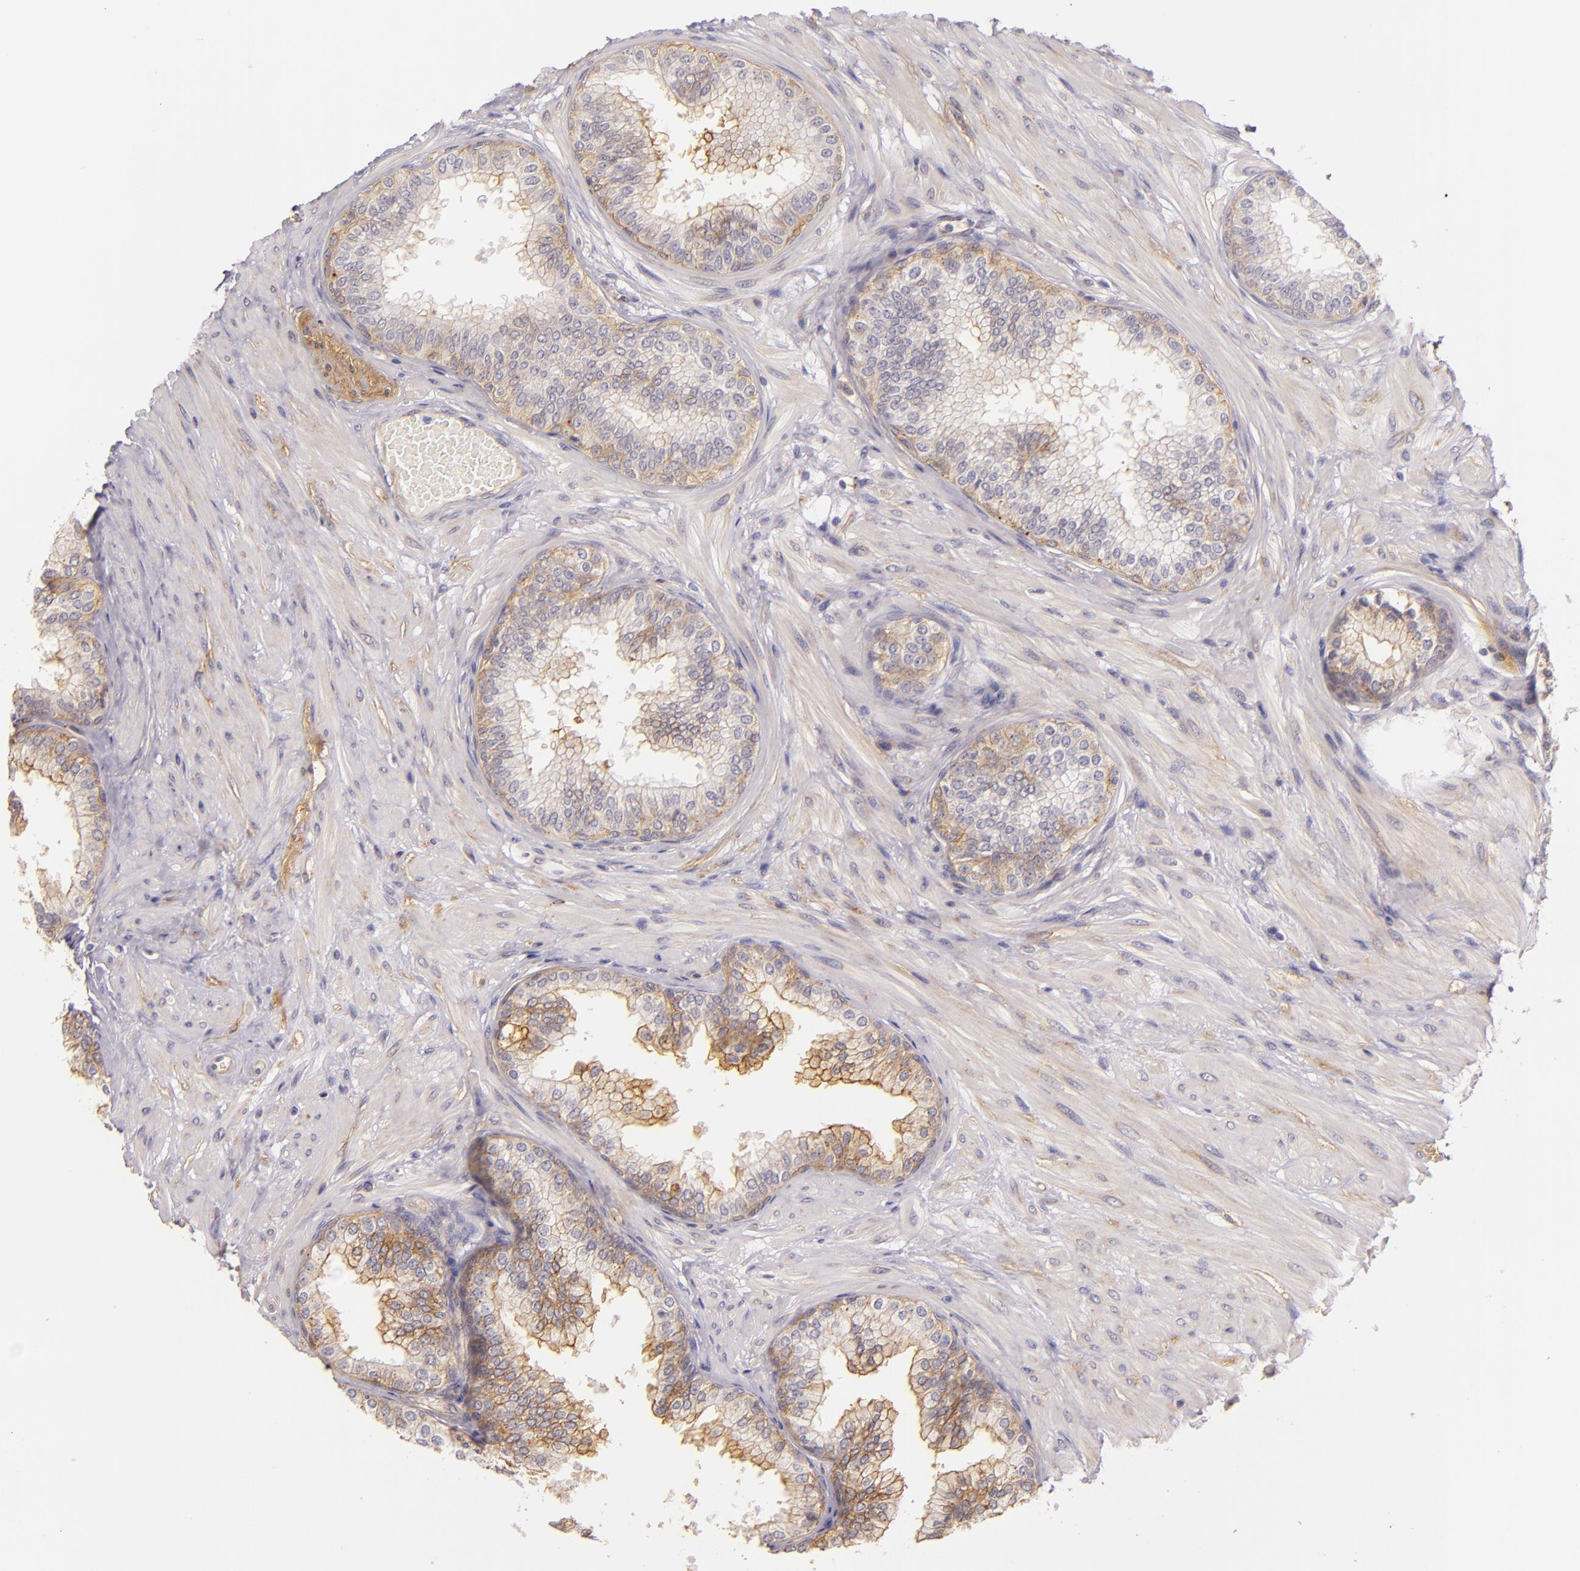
{"staining": {"intensity": "weak", "quantity": ">75%", "location": "cytoplasmic/membranous"}, "tissue": "prostate", "cell_type": "Glandular cells", "image_type": "normal", "snomed": [{"axis": "morphology", "description": "Normal tissue, NOS"}, {"axis": "topography", "description": "Prostate"}], "caption": "Protein staining of unremarkable prostate displays weak cytoplasmic/membranous positivity in about >75% of glandular cells.", "gene": "CTSF", "patient": {"sex": "male", "age": 60}}